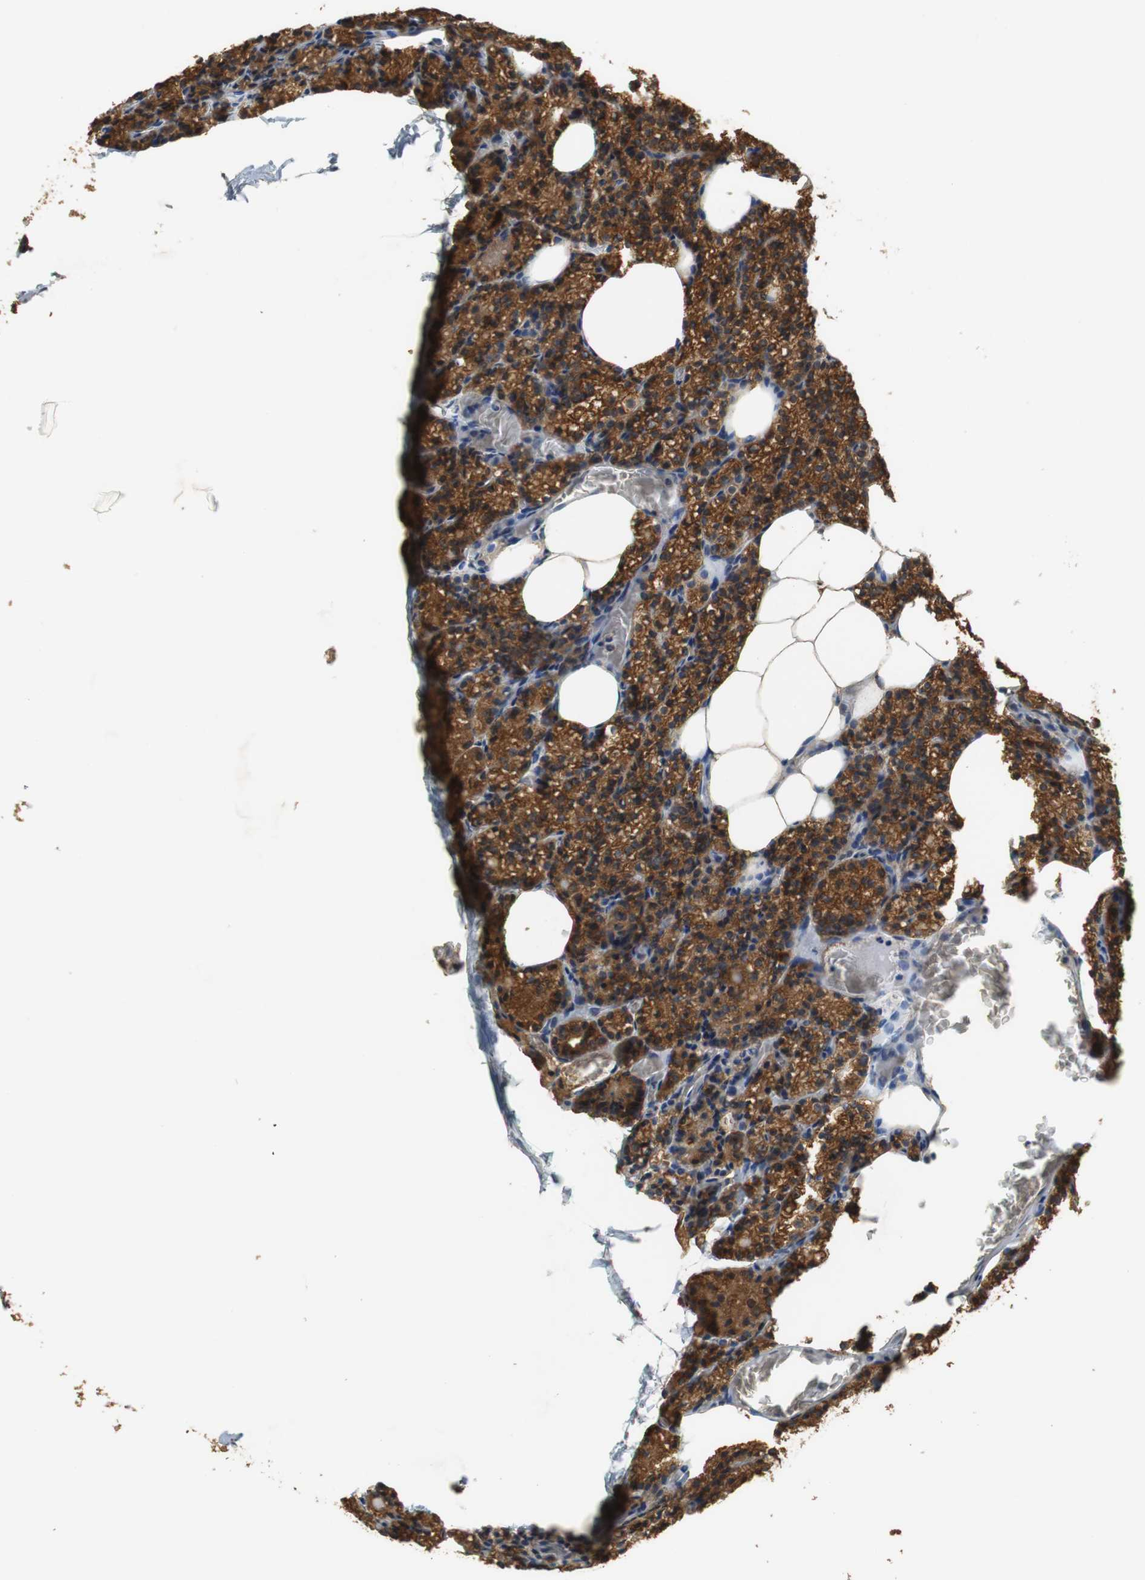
{"staining": {"intensity": "strong", "quantity": ">75%", "location": "cytoplasmic/membranous"}, "tissue": "parathyroid gland", "cell_type": "Glandular cells", "image_type": "normal", "snomed": [{"axis": "morphology", "description": "Normal tissue, NOS"}, {"axis": "topography", "description": "Parathyroid gland"}], "caption": "Immunohistochemistry (IHC) histopathology image of benign parathyroid gland: parathyroid gland stained using IHC shows high levels of strong protein expression localized specifically in the cytoplasmic/membranous of glandular cells, appearing as a cytoplasmic/membranous brown color.", "gene": "UBQLN2", "patient": {"sex": "female", "age": 60}}